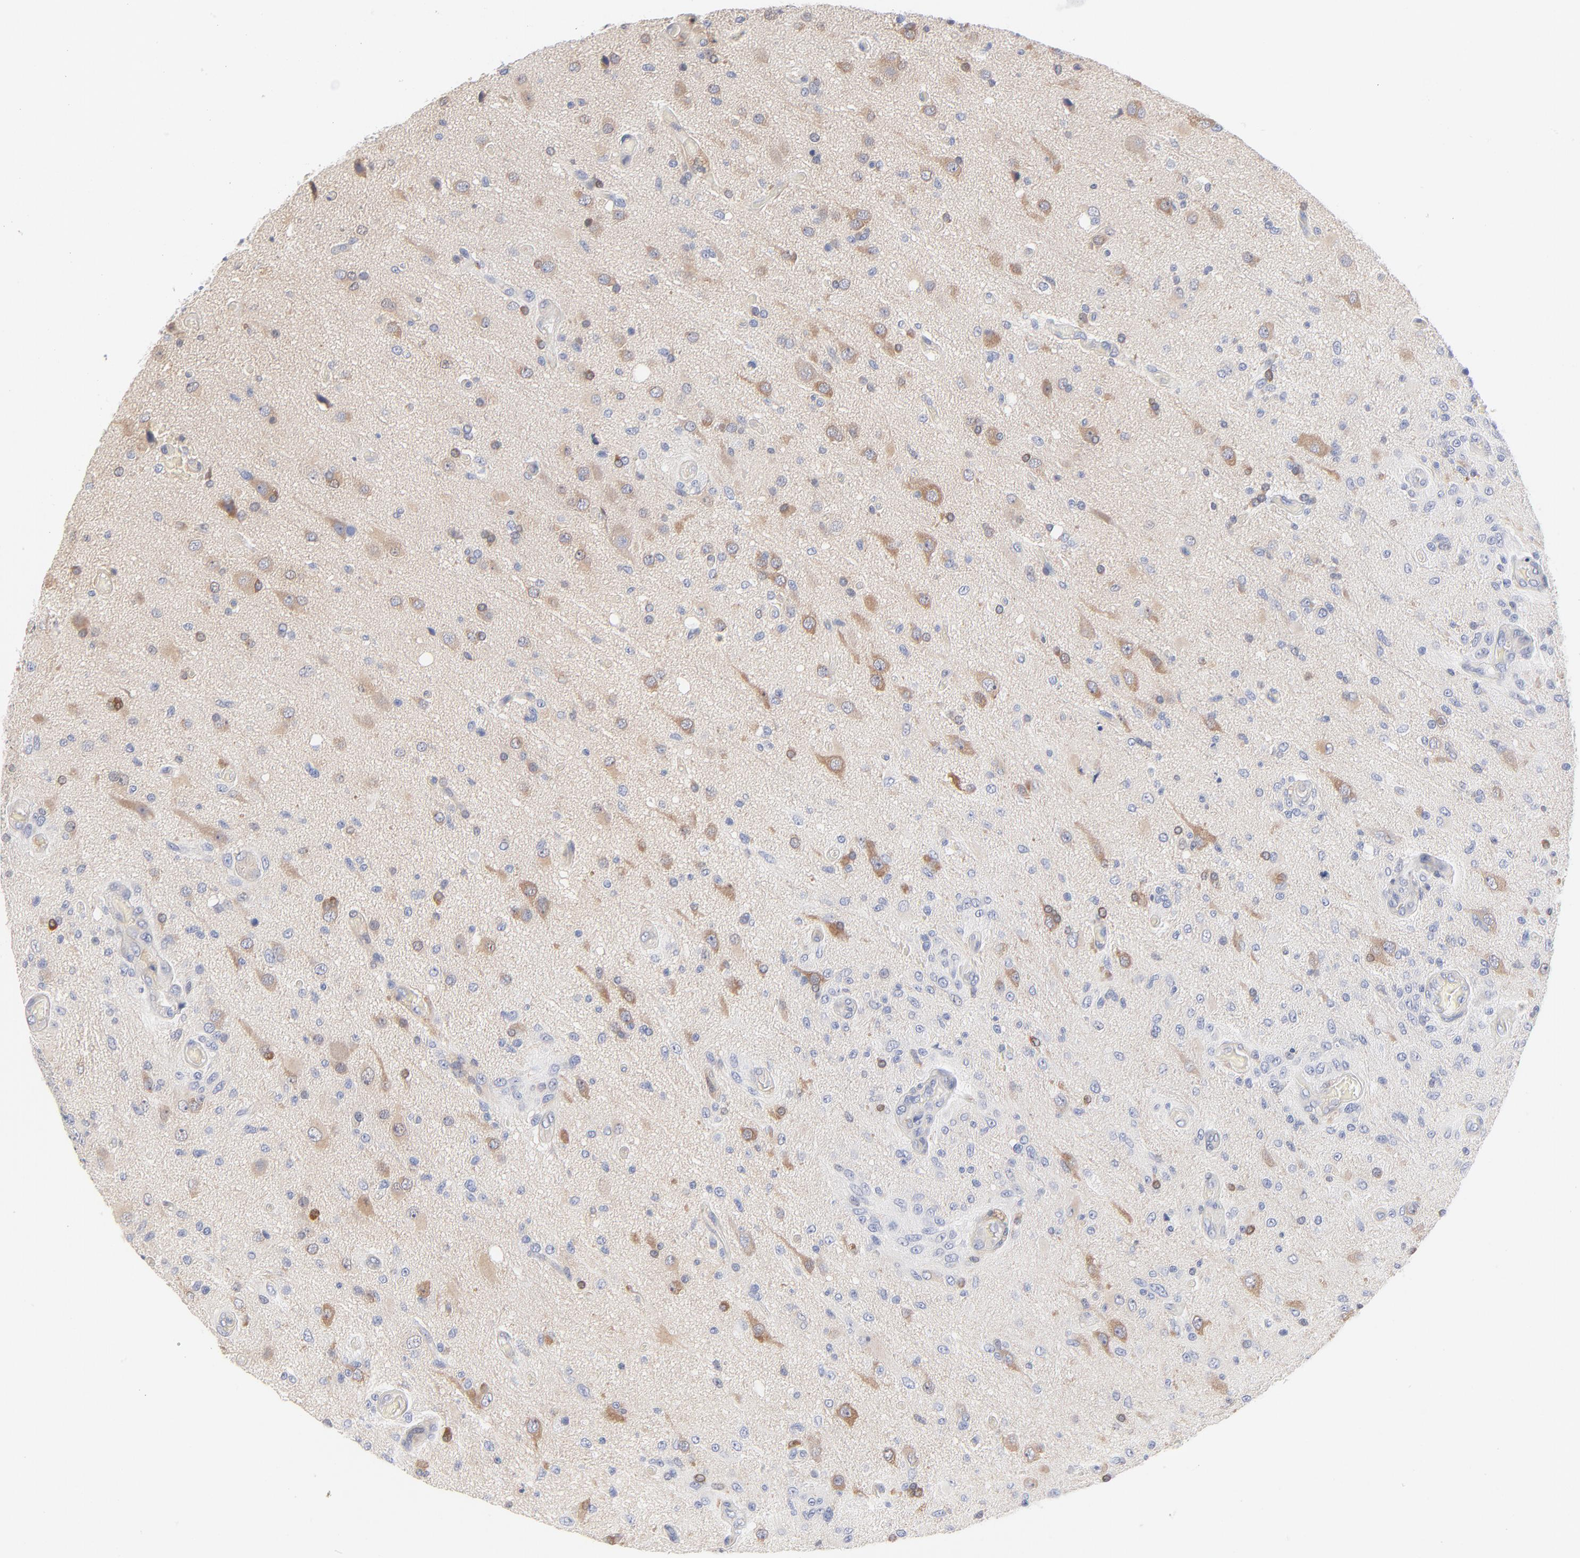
{"staining": {"intensity": "negative", "quantity": "none", "location": "none"}, "tissue": "glioma", "cell_type": "Tumor cells", "image_type": "cancer", "snomed": [{"axis": "morphology", "description": "Normal tissue, NOS"}, {"axis": "morphology", "description": "Glioma, malignant, High grade"}, {"axis": "topography", "description": "Cerebral cortex"}], "caption": "Immunohistochemistry of human malignant glioma (high-grade) exhibits no staining in tumor cells.", "gene": "ARRB1", "patient": {"sex": "male", "age": 77}}